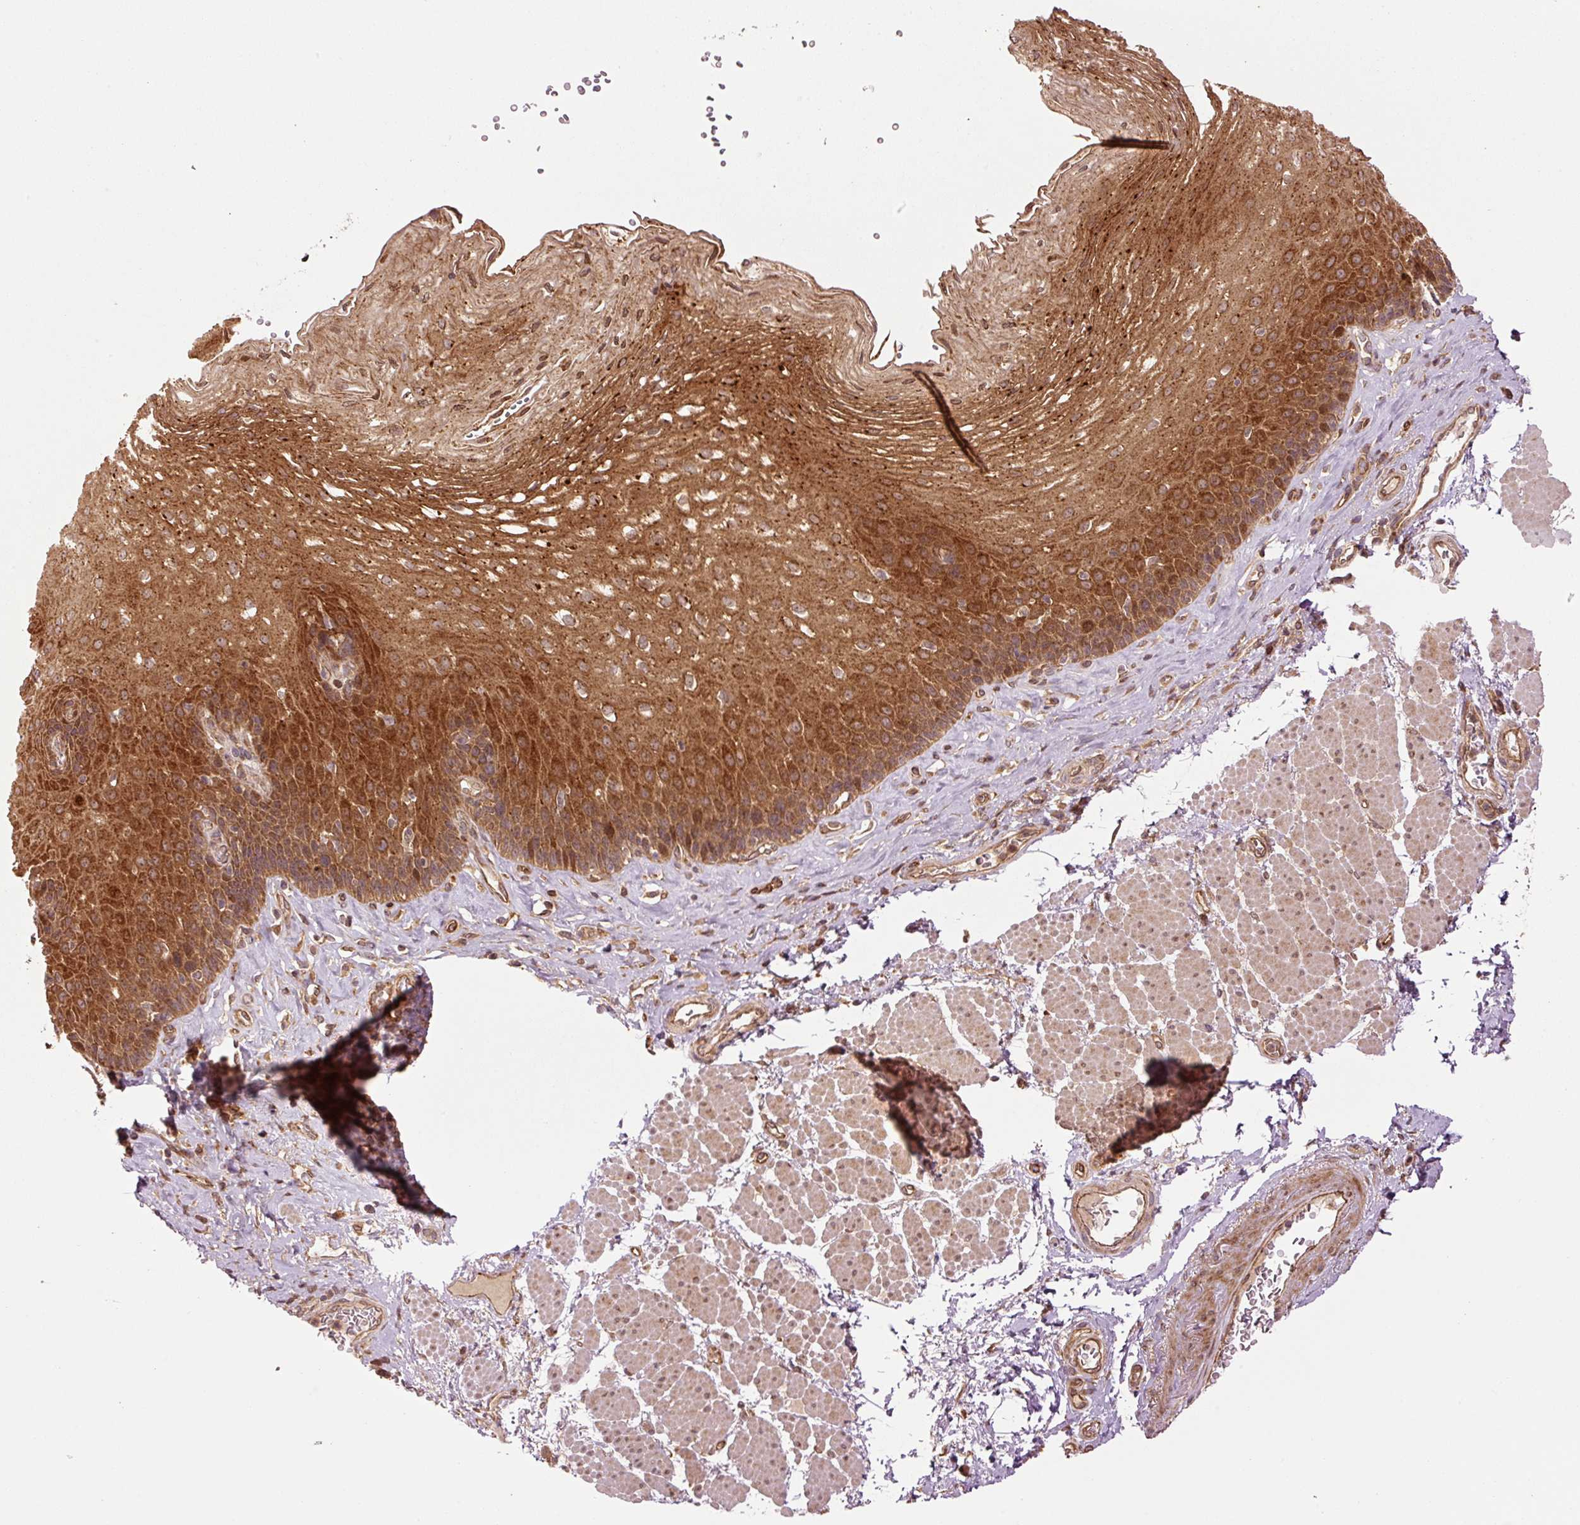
{"staining": {"intensity": "strong", "quantity": ">75%", "location": "cytoplasmic/membranous"}, "tissue": "esophagus", "cell_type": "Squamous epithelial cells", "image_type": "normal", "snomed": [{"axis": "morphology", "description": "Normal tissue, NOS"}, {"axis": "topography", "description": "Esophagus"}], "caption": "IHC photomicrograph of benign esophagus: human esophagus stained using immunohistochemistry (IHC) shows high levels of strong protein expression localized specifically in the cytoplasmic/membranous of squamous epithelial cells, appearing as a cytoplasmic/membranous brown color.", "gene": "OXER1", "patient": {"sex": "female", "age": 66}}